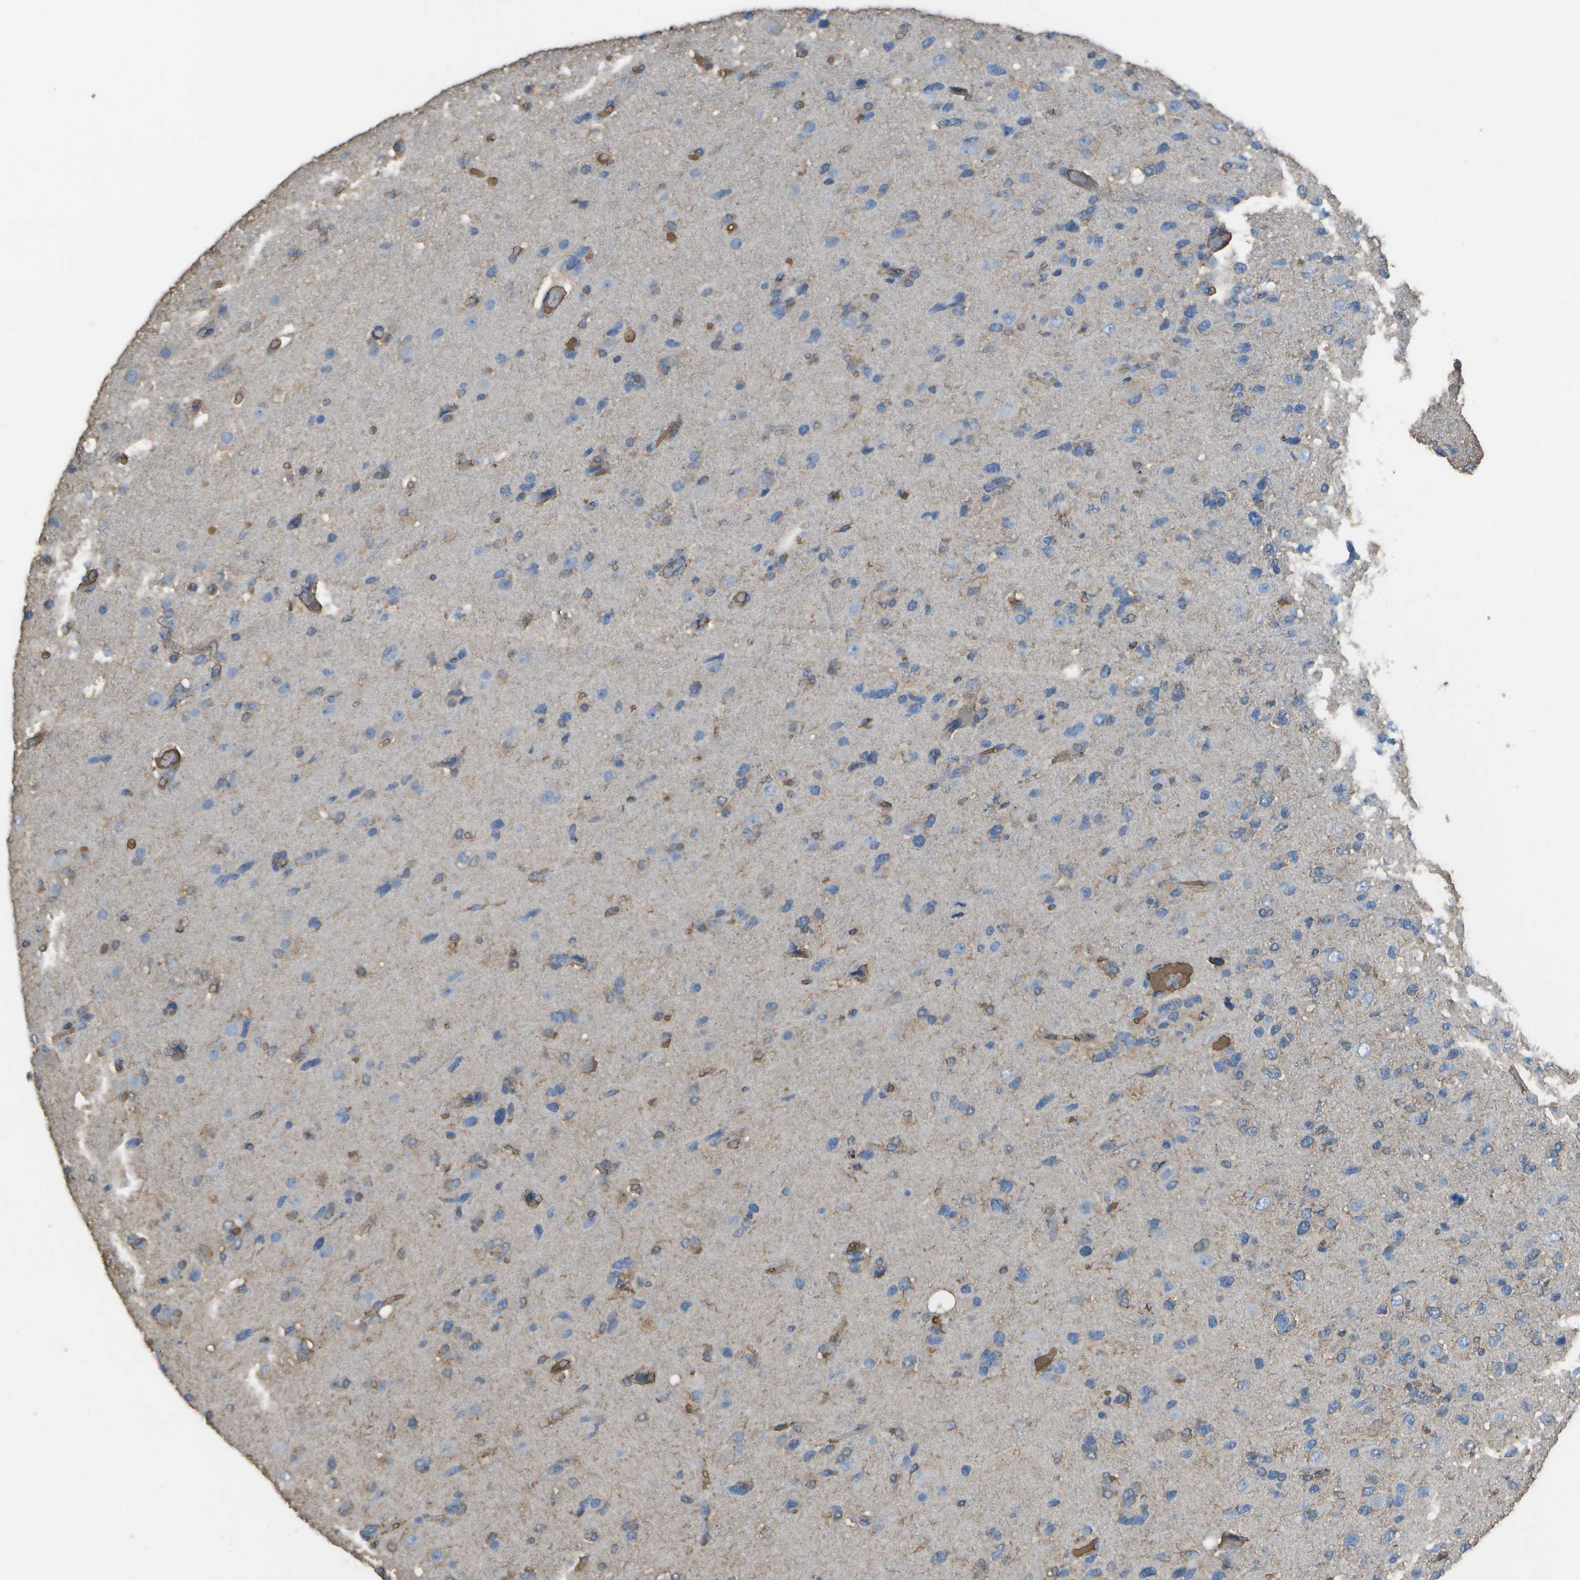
{"staining": {"intensity": "negative", "quantity": "none", "location": "none"}, "tissue": "glioma", "cell_type": "Tumor cells", "image_type": "cancer", "snomed": [{"axis": "morphology", "description": "Glioma, malignant, High grade"}, {"axis": "topography", "description": "Brain"}], "caption": "Protein analysis of malignant glioma (high-grade) reveals no significant staining in tumor cells.", "gene": "CYP4F11", "patient": {"sex": "female", "age": 58}}